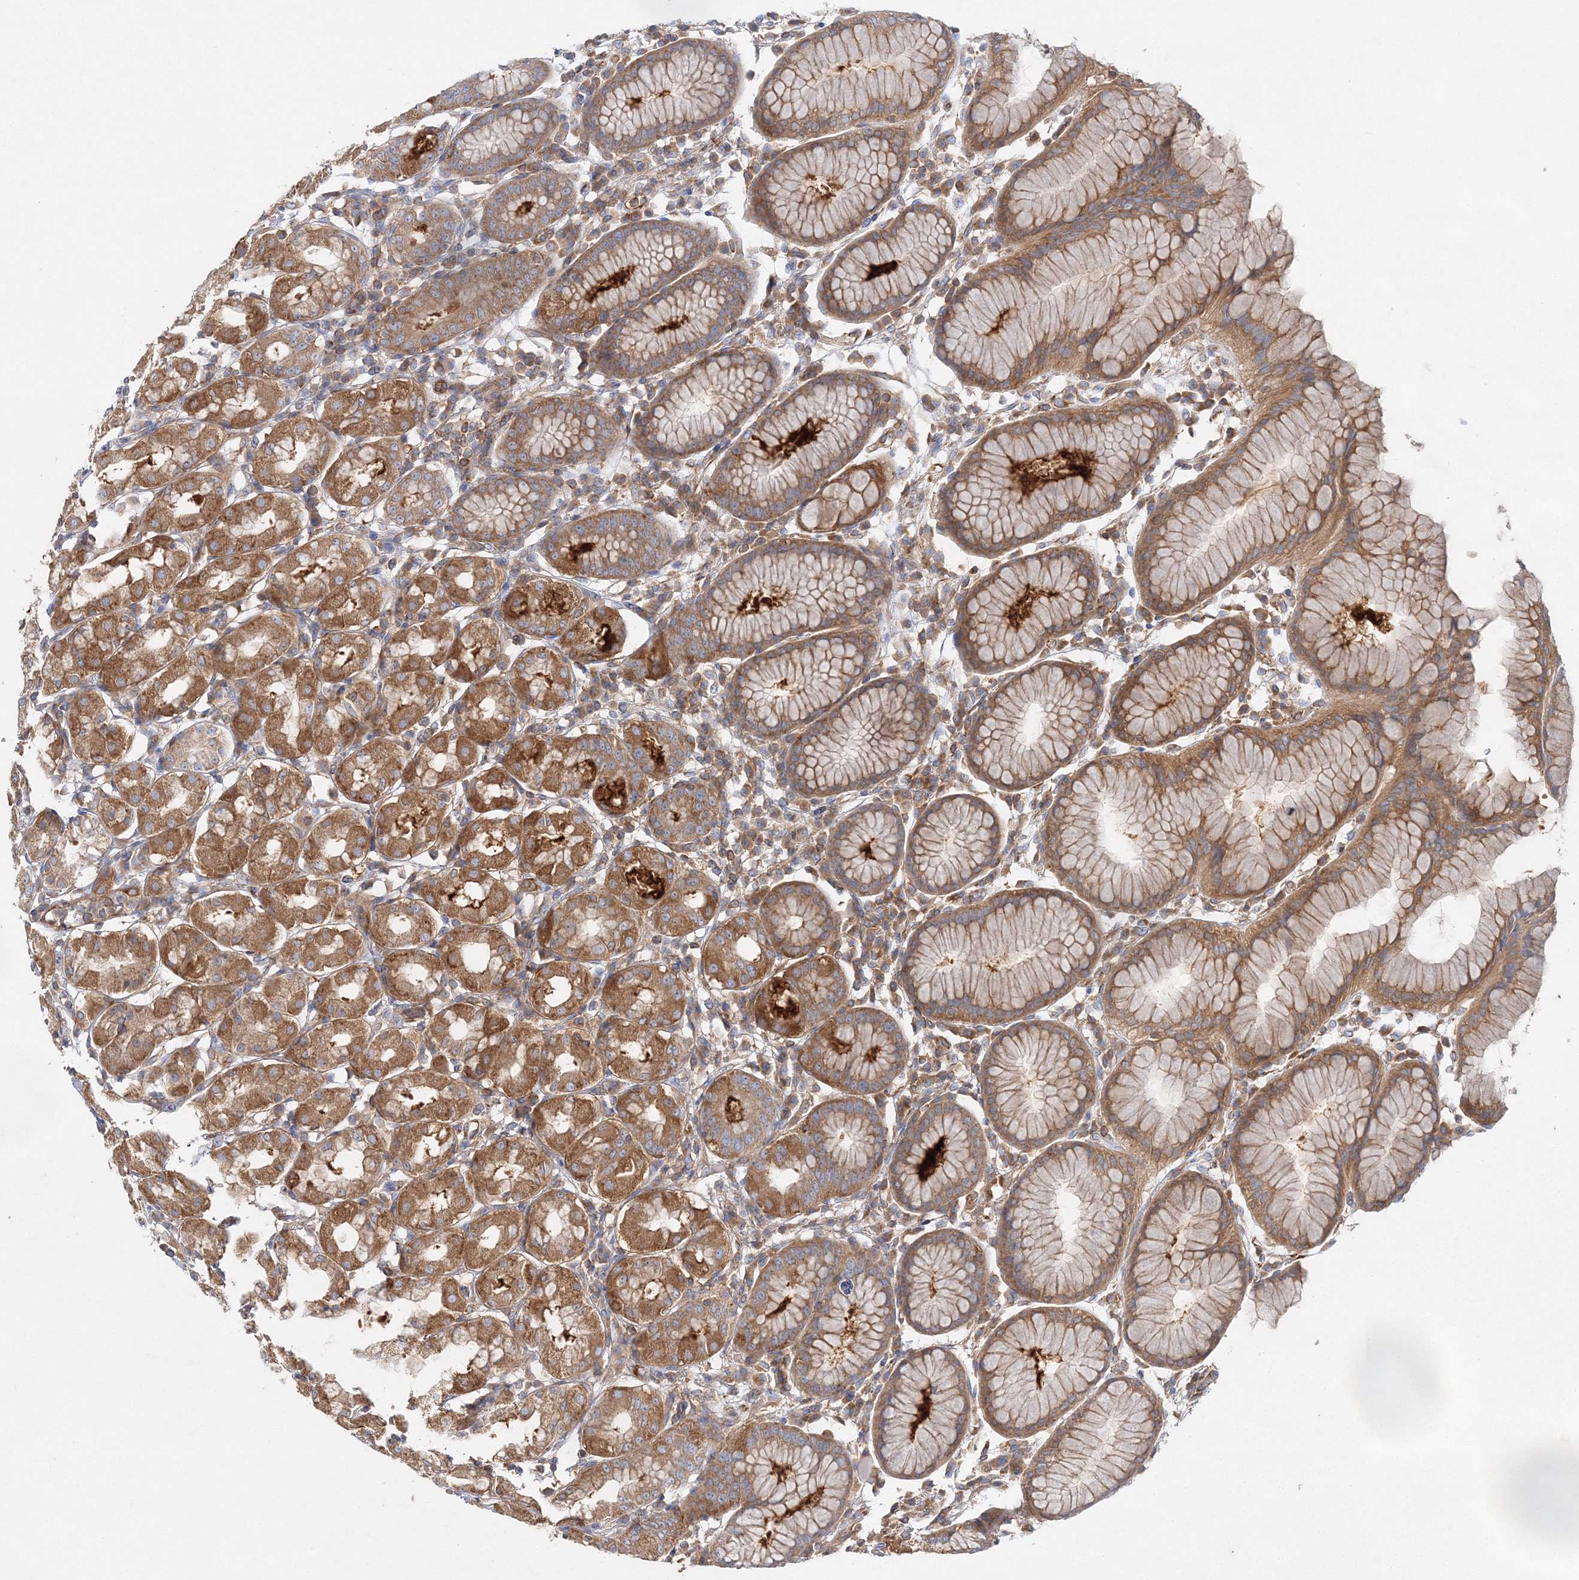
{"staining": {"intensity": "moderate", "quantity": ">75%", "location": "cytoplasmic/membranous"}, "tissue": "stomach", "cell_type": "Glandular cells", "image_type": "normal", "snomed": [{"axis": "morphology", "description": "Normal tissue, NOS"}, {"axis": "topography", "description": "Stomach"}, {"axis": "topography", "description": "Stomach, lower"}], "caption": "High-power microscopy captured an IHC image of normal stomach, revealing moderate cytoplasmic/membranous staining in approximately >75% of glandular cells.", "gene": "WDR37", "patient": {"sex": "female", "age": 56}}